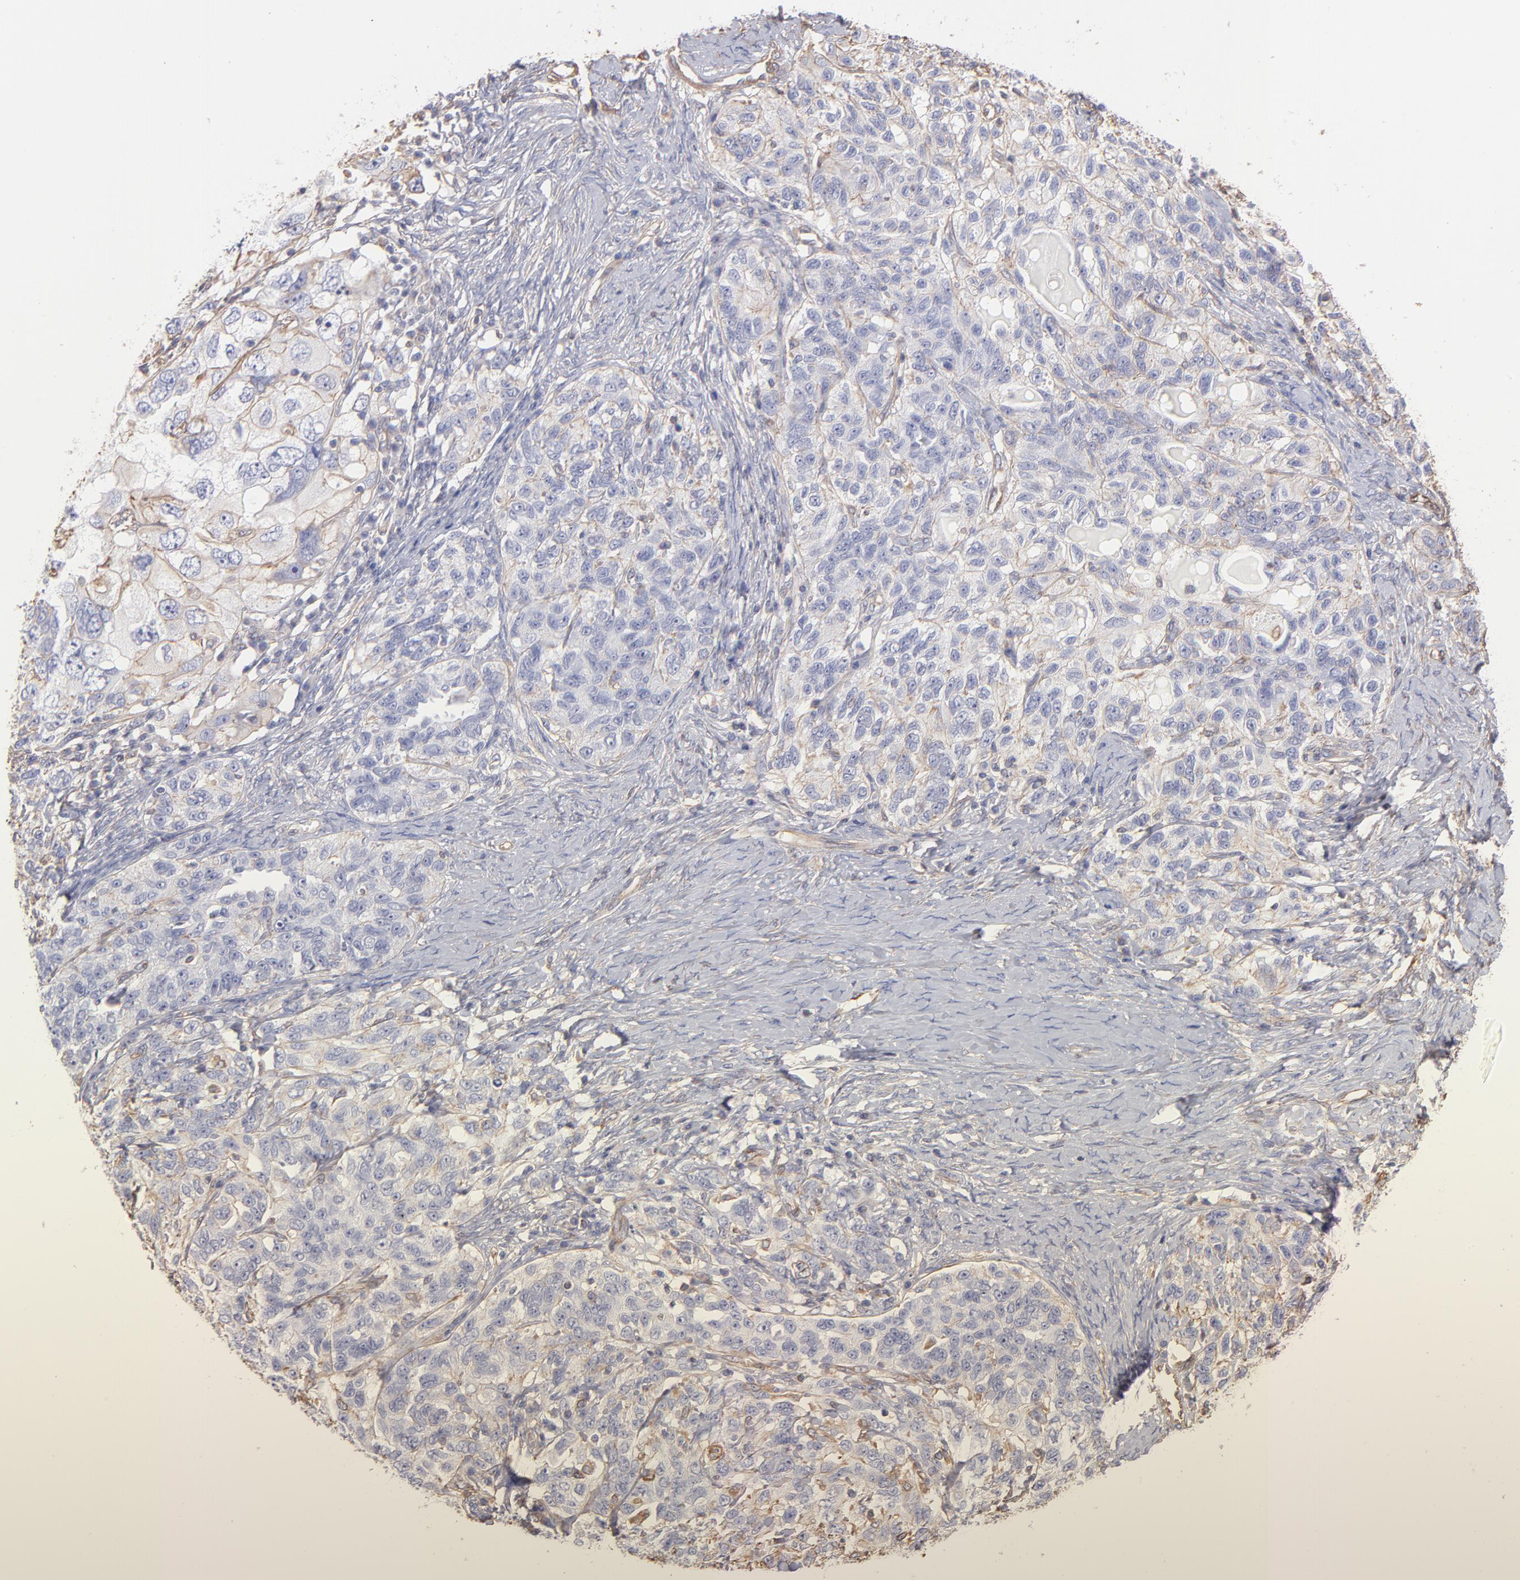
{"staining": {"intensity": "weak", "quantity": "25%-75%", "location": "cytoplasmic/membranous"}, "tissue": "ovarian cancer", "cell_type": "Tumor cells", "image_type": "cancer", "snomed": [{"axis": "morphology", "description": "Cystadenocarcinoma, serous, NOS"}, {"axis": "topography", "description": "Ovary"}], "caption": "Ovarian serous cystadenocarcinoma was stained to show a protein in brown. There is low levels of weak cytoplasmic/membranous positivity in approximately 25%-75% of tumor cells.", "gene": "PLEC", "patient": {"sex": "female", "age": 82}}